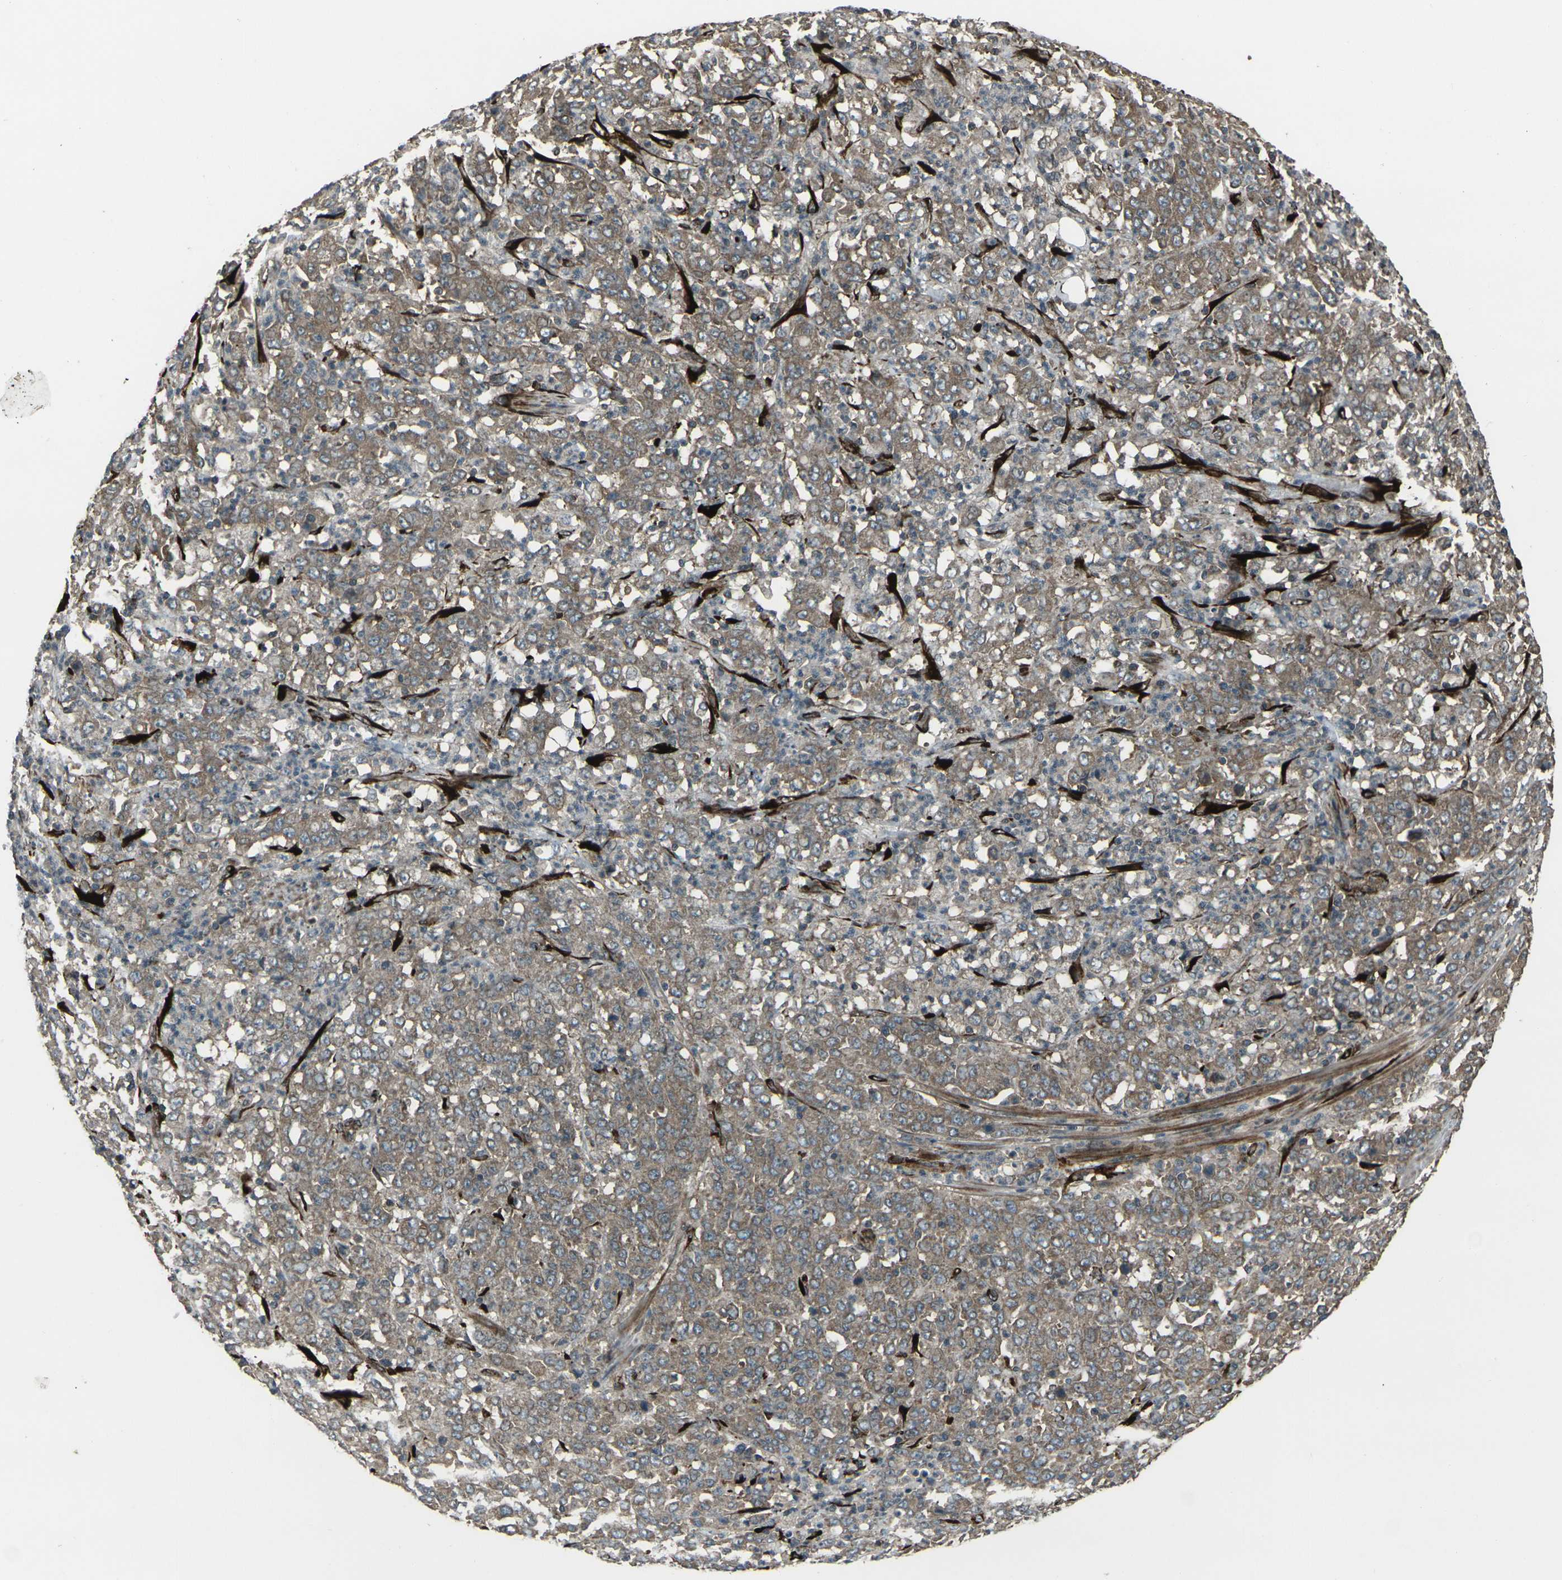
{"staining": {"intensity": "moderate", "quantity": ">75%", "location": "cytoplasmic/membranous"}, "tissue": "stomach cancer", "cell_type": "Tumor cells", "image_type": "cancer", "snomed": [{"axis": "morphology", "description": "Adenocarcinoma, NOS"}, {"axis": "topography", "description": "Stomach, lower"}], "caption": "High-power microscopy captured an immunohistochemistry (IHC) photomicrograph of stomach cancer, revealing moderate cytoplasmic/membranous staining in approximately >75% of tumor cells.", "gene": "LSMEM1", "patient": {"sex": "female", "age": 71}}